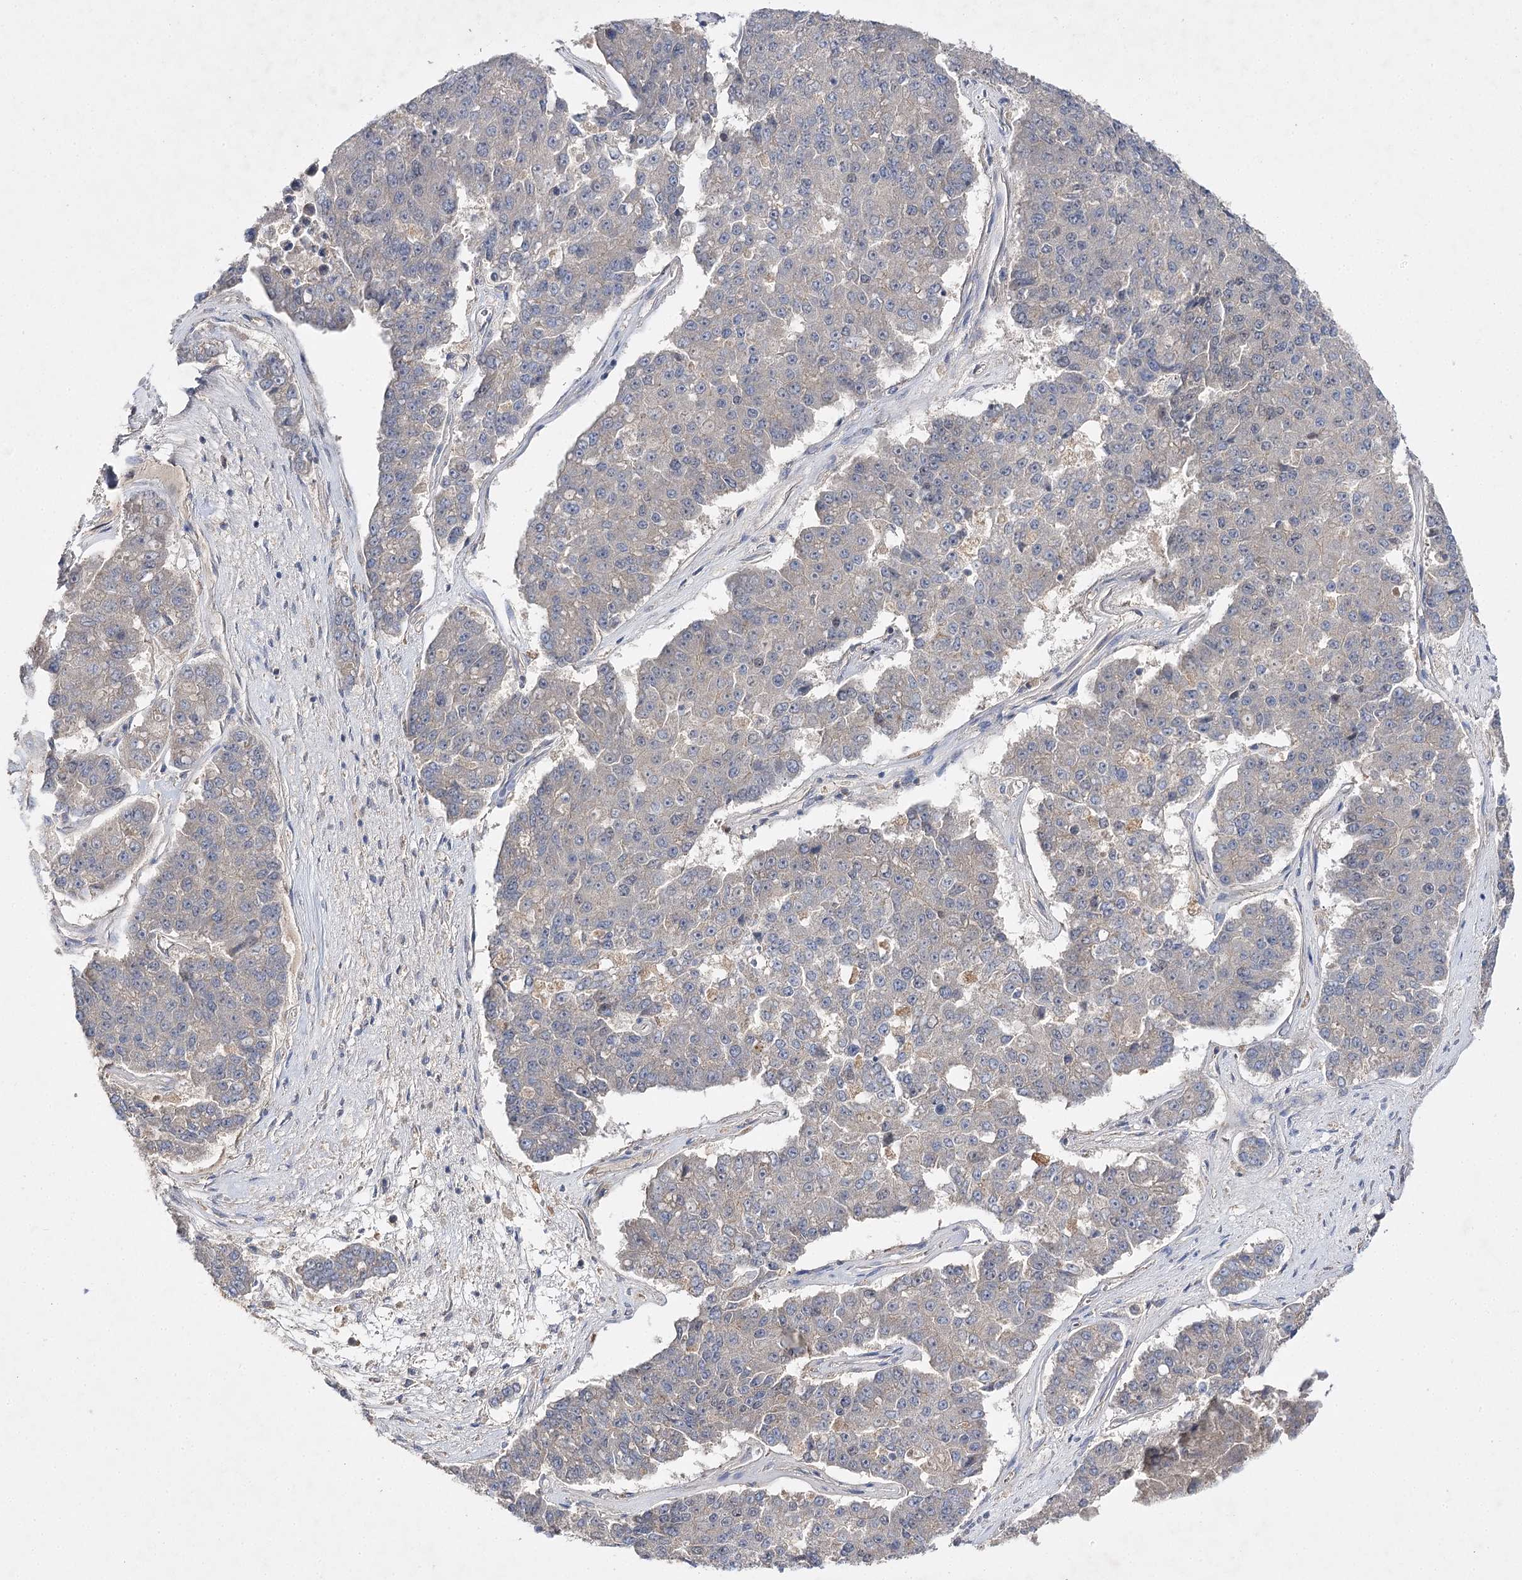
{"staining": {"intensity": "negative", "quantity": "none", "location": "none"}, "tissue": "pancreatic cancer", "cell_type": "Tumor cells", "image_type": "cancer", "snomed": [{"axis": "morphology", "description": "Adenocarcinoma, NOS"}, {"axis": "topography", "description": "Pancreas"}], "caption": "Pancreatic adenocarcinoma was stained to show a protein in brown. There is no significant positivity in tumor cells.", "gene": "BCR", "patient": {"sex": "male", "age": 50}}